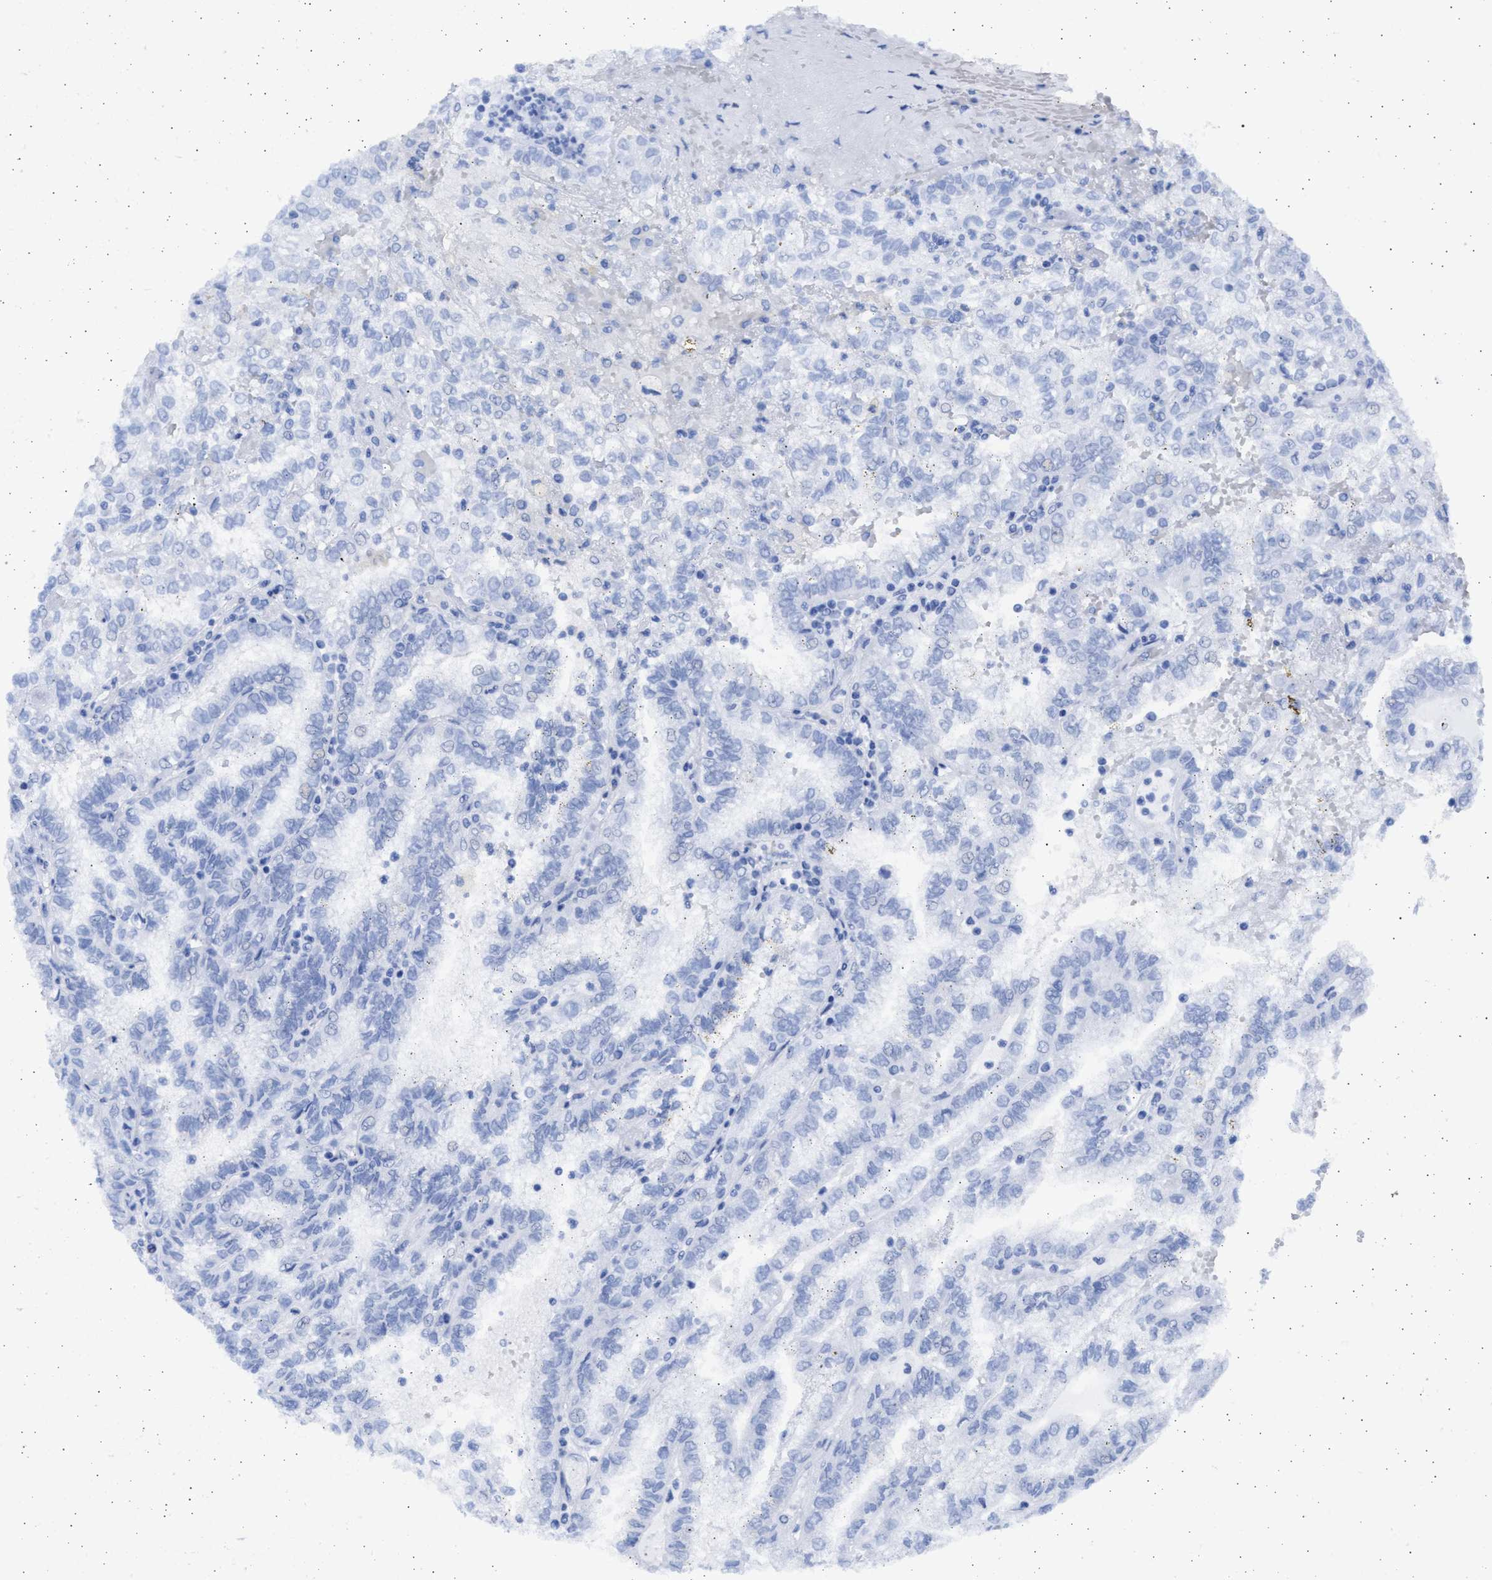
{"staining": {"intensity": "negative", "quantity": "none", "location": "none"}, "tissue": "renal cancer", "cell_type": "Tumor cells", "image_type": "cancer", "snomed": [{"axis": "morphology", "description": "Inflammation, NOS"}, {"axis": "morphology", "description": "Adenocarcinoma, NOS"}, {"axis": "topography", "description": "Kidney"}], "caption": "Immunohistochemistry (IHC) of human renal adenocarcinoma reveals no positivity in tumor cells.", "gene": "ALDOC", "patient": {"sex": "male", "age": 68}}